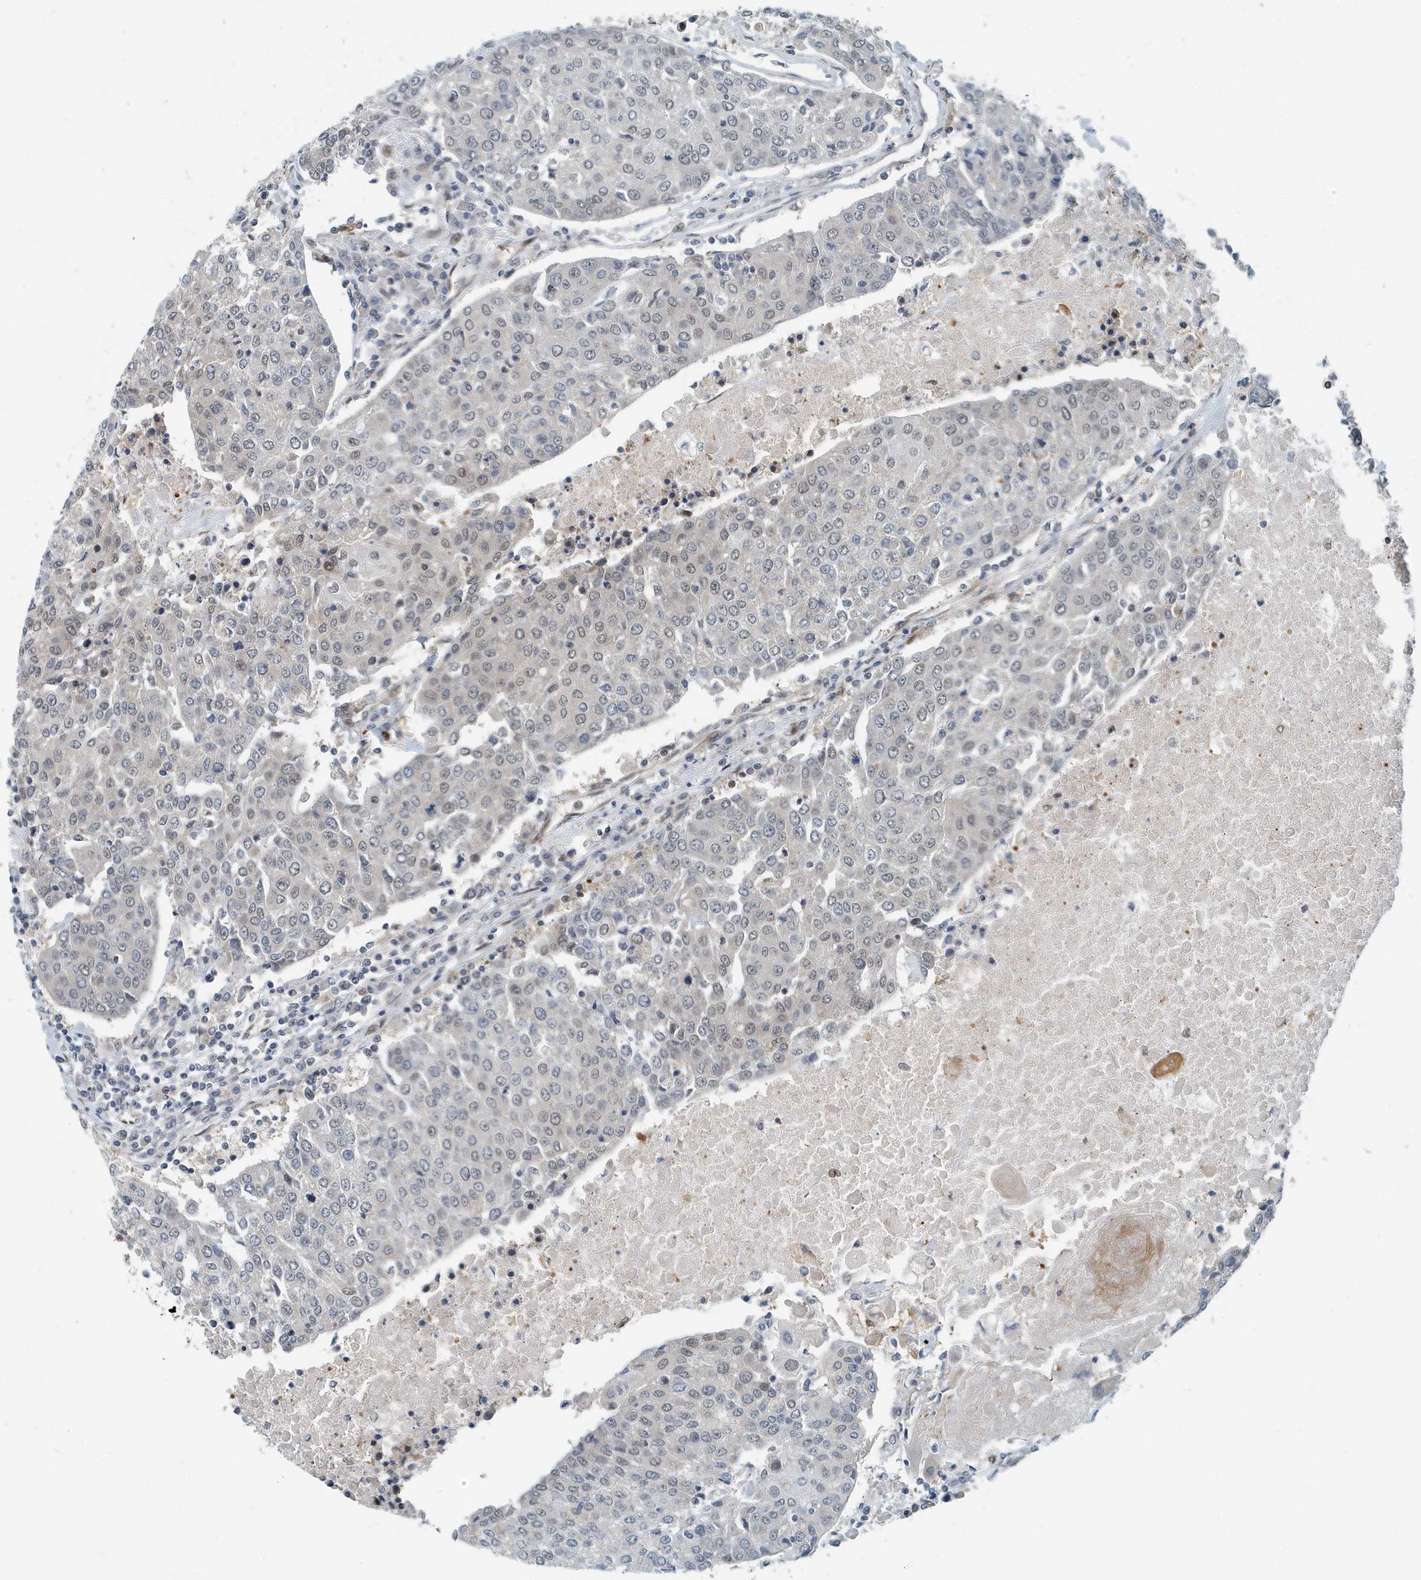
{"staining": {"intensity": "weak", "quantity": "25%-75%", "location": "nuclear"}, "tissue": "urothelial cancer", "cell_type": "Tumor cells", "image_type": "cancer", "snomed": [{"axis": "morphology", "description": "Urothelial carcinoma, High grade"}, {"axis": "topography", "description": "Urinary bladder"}], "caption": "This is an image of immunohistochemistry staining of urothelial carcinoma (high-grade), which shows weak positivity in the nuclear of tumor cells.", "gene": "KIF15", "patient": {"sex": "female", "age": 85}}